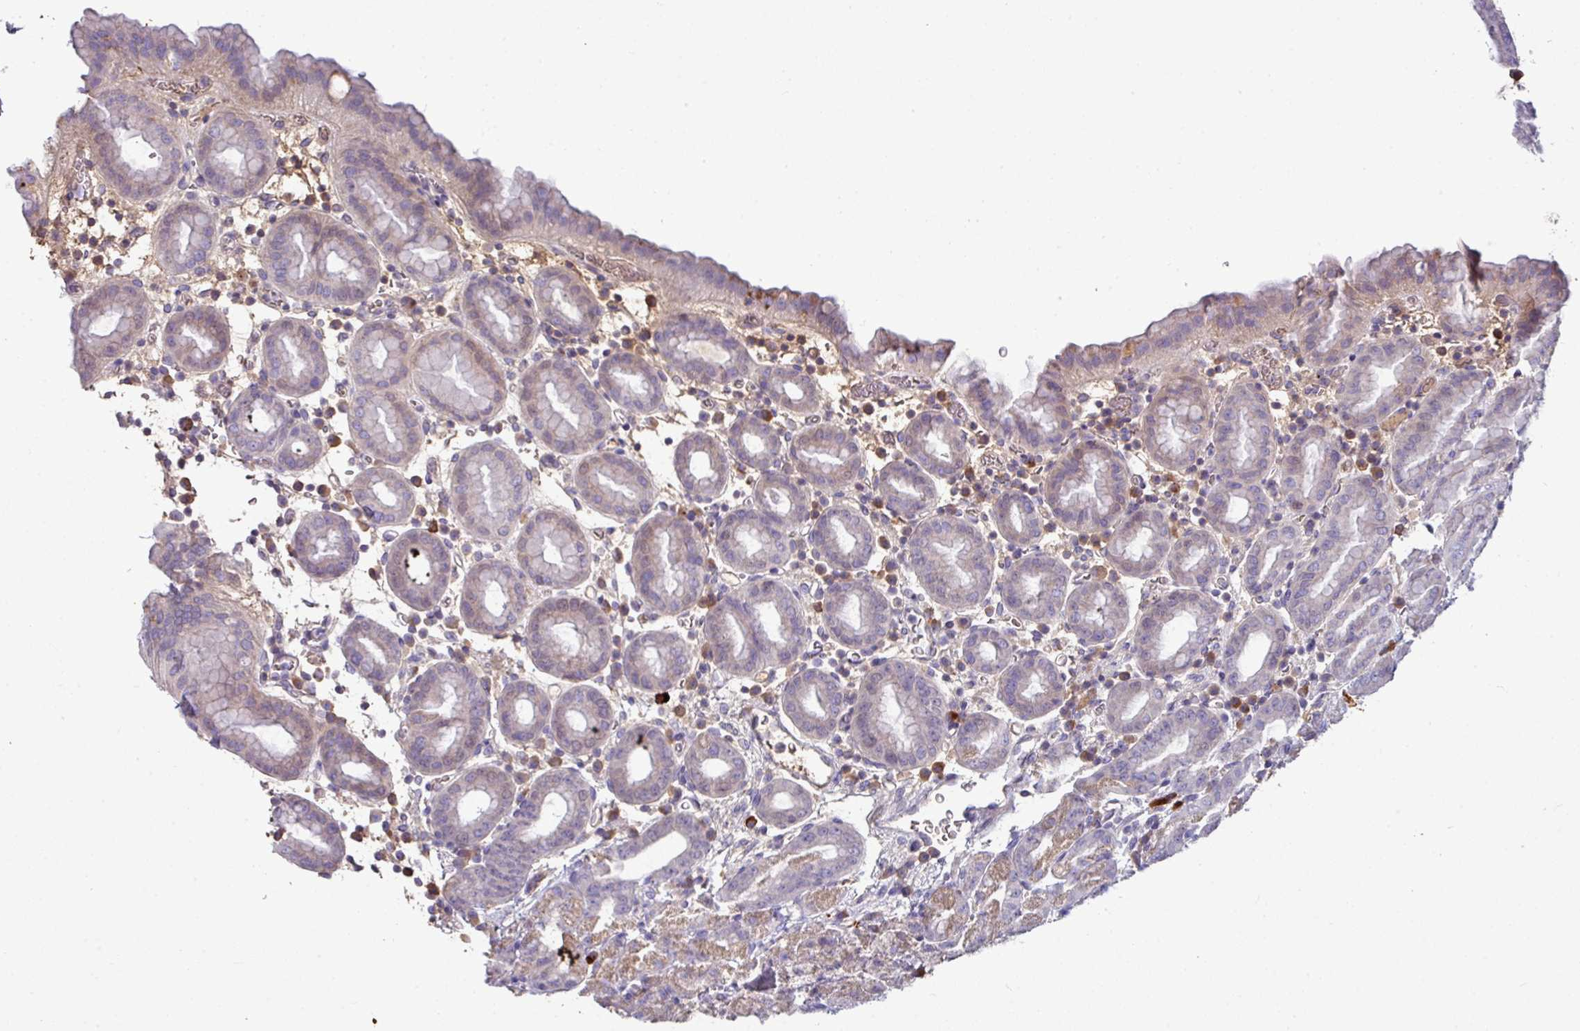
{"staining": {"intensity": "negative", "quantity": "none", "location": "none"}, "tissue": "stomach", "cell_type": "Glandular cells", "image_type": "normal", "snomed": [{"axis": "morphology", "description": "Normal tissue, NOS"}, {"axis": "topography", "description": "Stomach, upper"}, {"axis": "topography", "description": "Stomach, lower"}, {"axis": "topography", "description": "Small intestine"}], "caption": "Immunohistochemistry (IHC) photomicrograph of benign stomach stained for a protein (brown), which shows no staining in glandular cells. The staining is performed using DAB brown chromogen with nuclei counter-stained in using hematoxylin.", "gene": "SLAMF6", "patient": {"sex": "male", "age": 68}}